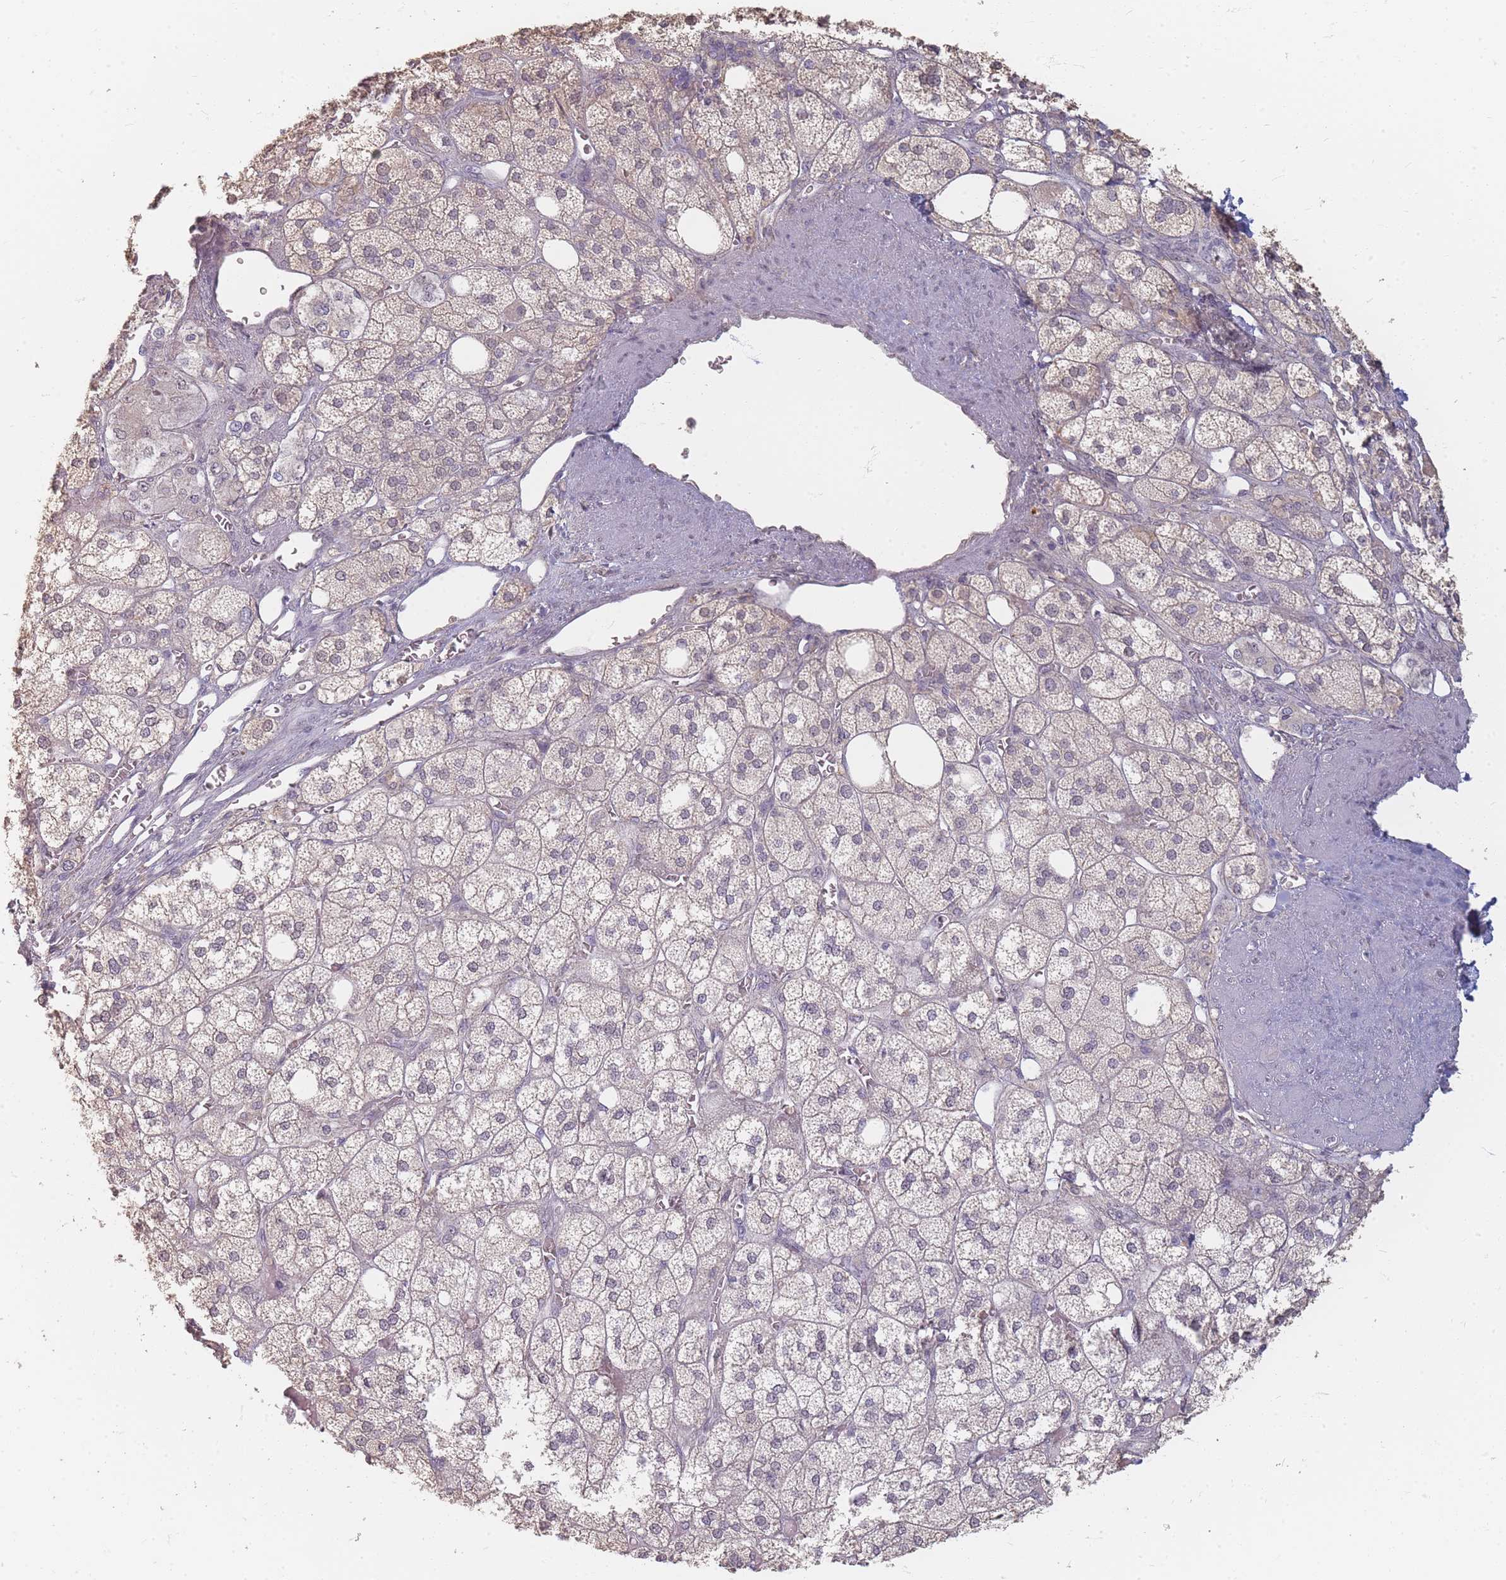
{"staining": {"intensity": "negative", "quantity": "none", "location": "none"}, "tissue": "adrenal gland", "cell_type": "Glandular cells", "image_type": "normal", "snomed": [{"axis": "morphology", "description": "Normal tissue, NOS"}, {"axis": "topography", "description": "Adrenal gland"}], "caption": "IHC histopathology image of benign adrenal gland: human adrenal gland stained with DAB demonstrates no significant protein expression in glandular cells. Nuclei are stained in blue.", "gene": "RFTN1", "patient": {"sex": "male", "age": 61}}